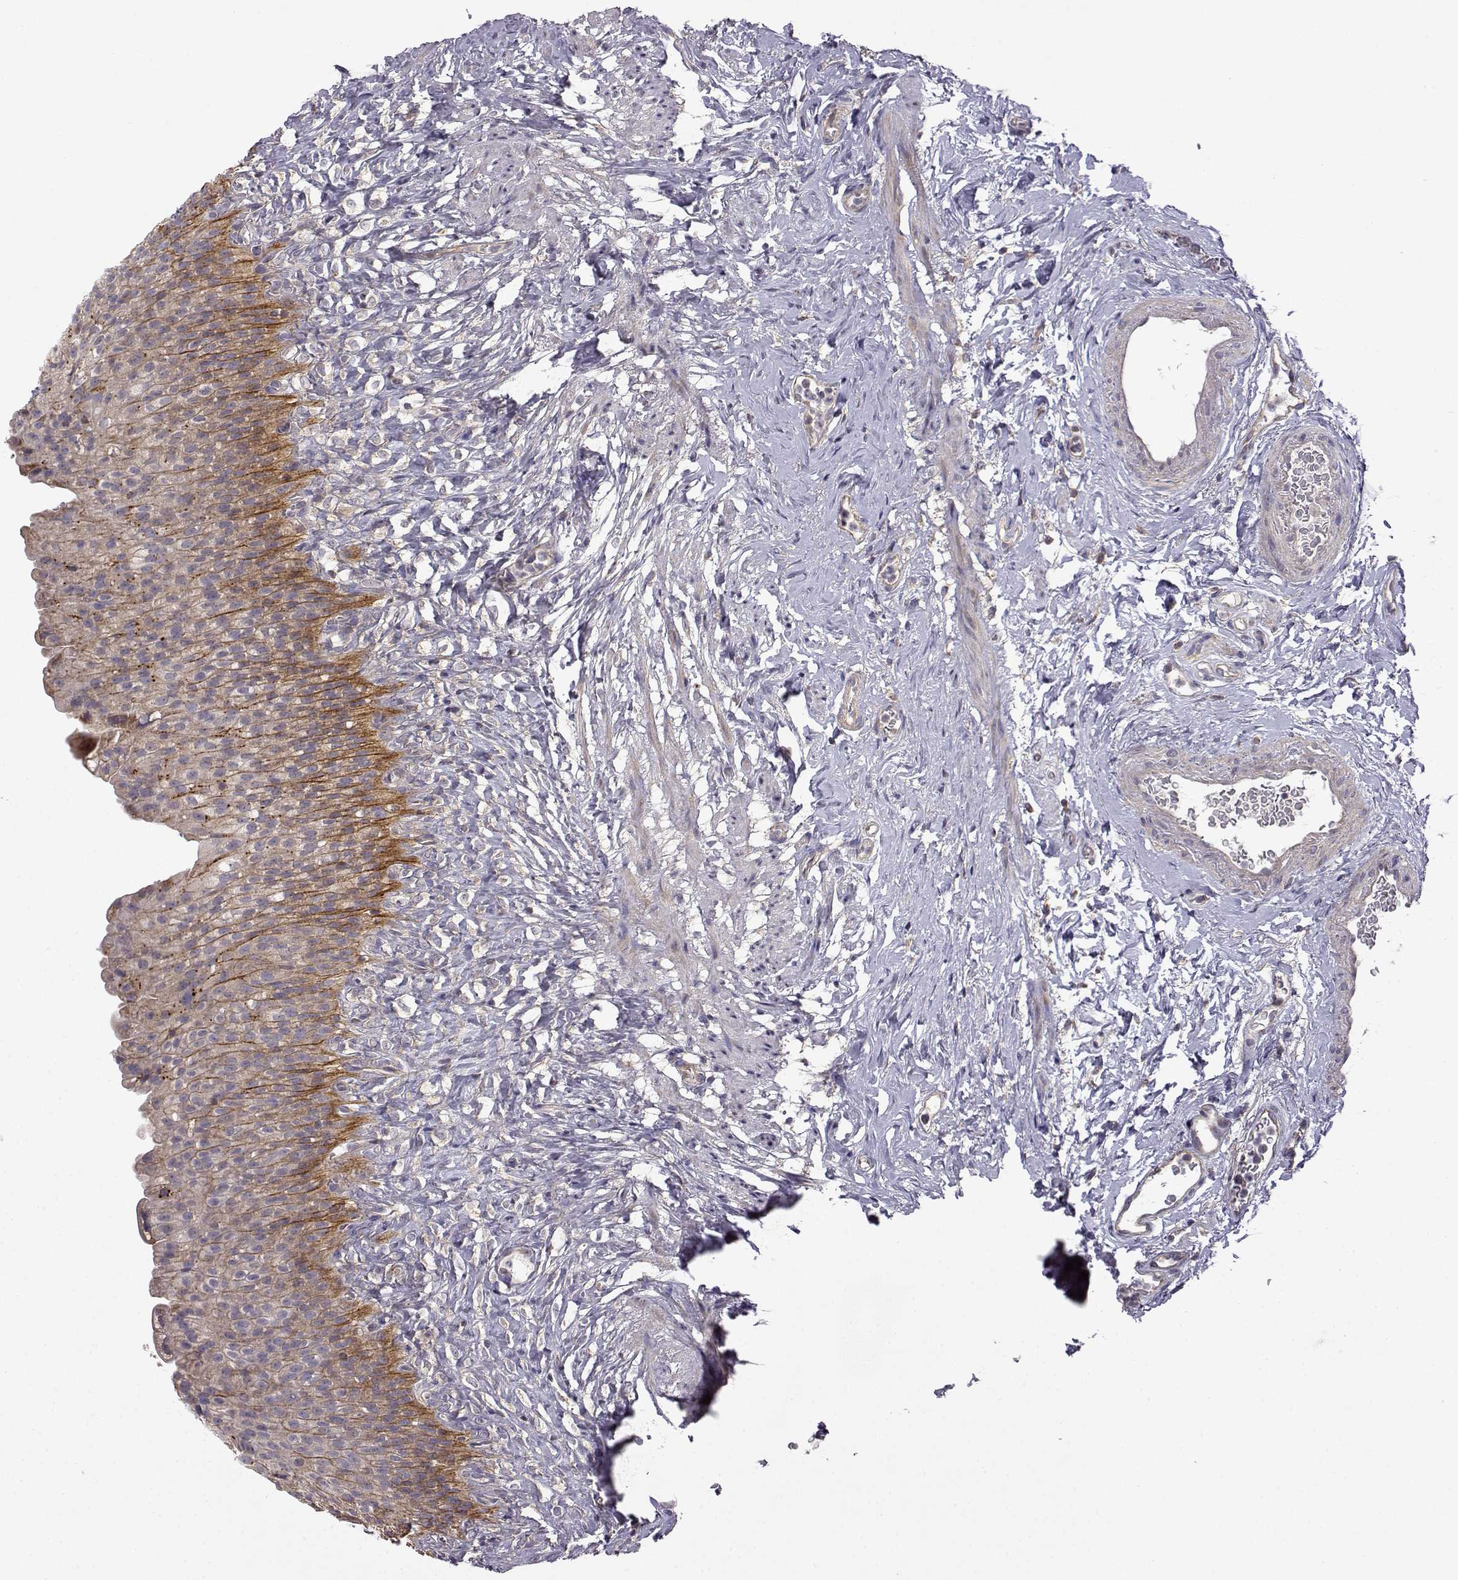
{"staining": {"intensity": "moderate", "quantity": "25%-75%", "location": "cytoplasmic/membranous"}, "tissue": "urinary bladder", "cell_type": "Urothelial cells", "image_type": "normal", "snomed": [{"axis": "morphology", "description": "Normal tissue, NOS"}, {"axis": "topography", "description": "Urinary bladder"}], "caption": "Immunohistochemical staining of unremarkable urinary bladder demonstrates medium levels of moderate cytoplasmic/membranous staining in approximately 25%-75% of urothelial cells. The protein of interest is shown in brown color, while the nuclei are stained blue.", "gene": "DDC", "patient": {"sex": "male", "age": 76}}